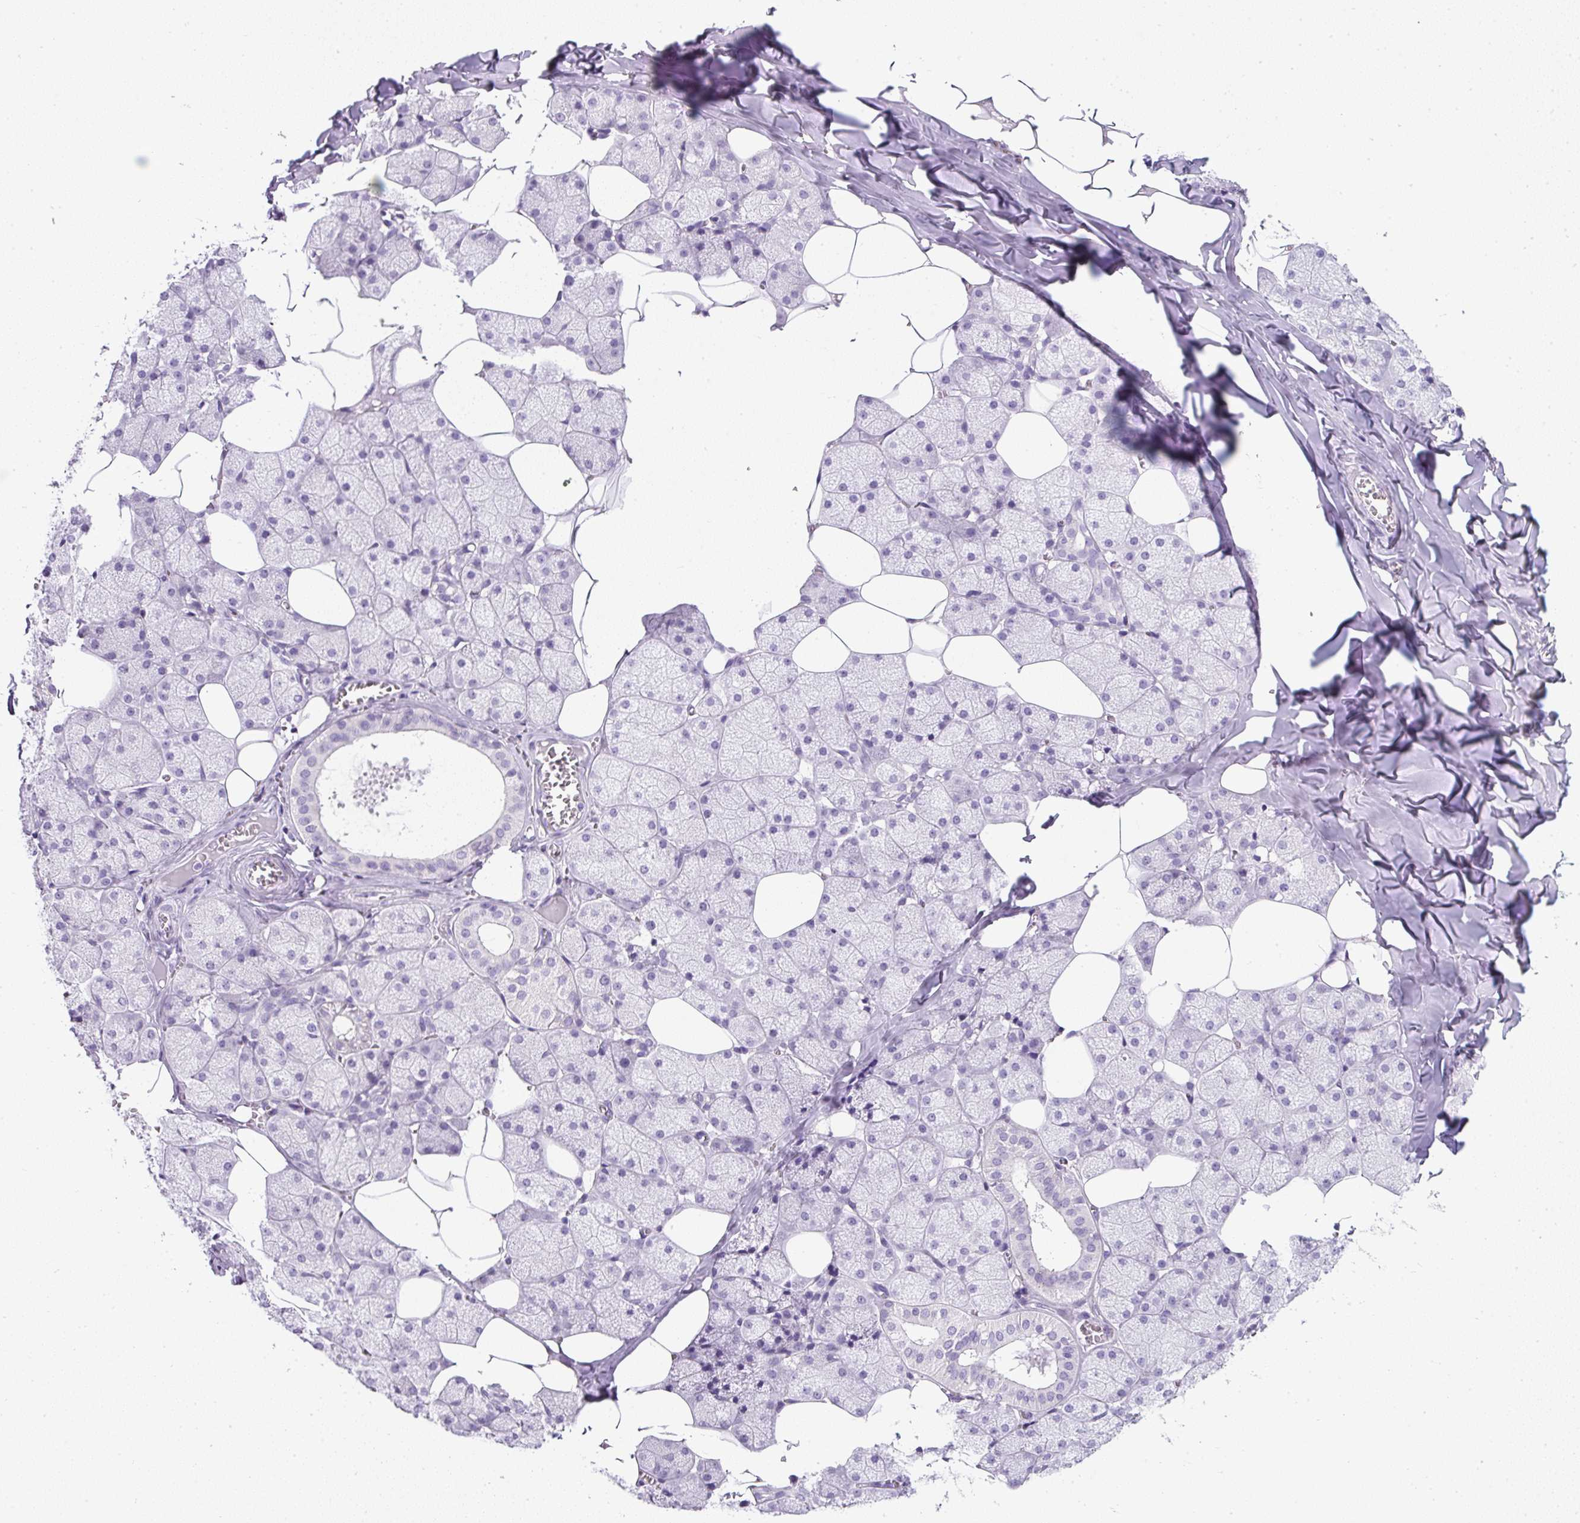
{"staining": {"intensity": "negative", "quantity": "none", "location": "none"}, "tissue": "salivary gland", "cell_type": "Glandular cells", "image_type": "normal", "snomed": [{"axis": "morphology", "description": "Normal tissue, NOS"}, {"axis": "topography", "description": "Salivary gland"}, {"axis": "topography", "description": "Peripheral nerve tissue"}], "caption": "Immunohistochemistry photomicrograph of unremarkable salivary gland stained for a protein (brown), which shows no expression in glandular cells.", "gene": "COL9A2", "patient": {"sex": "male", "age": 38}}